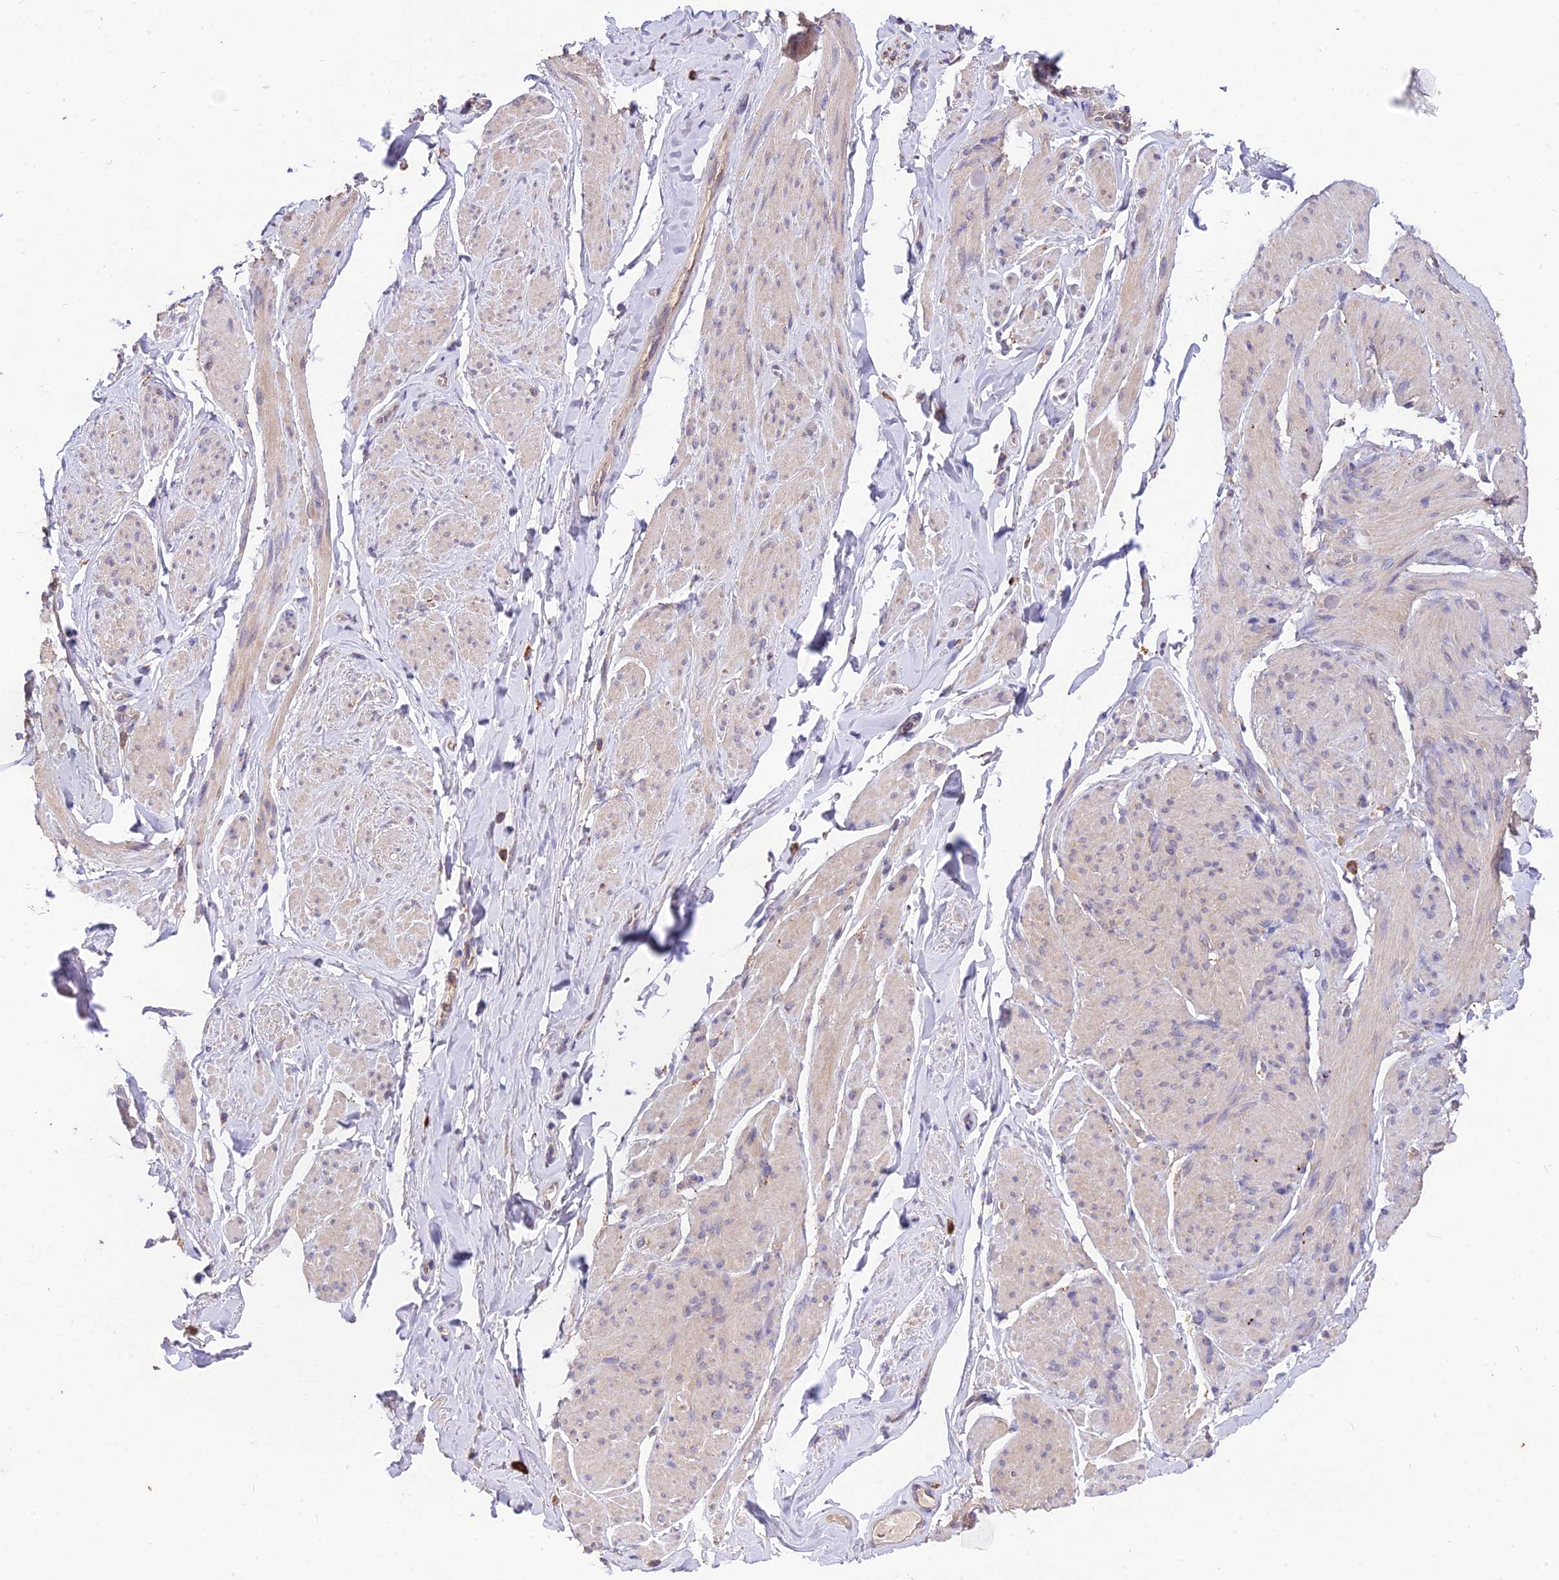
{"staining": {"intensity": "negative", "quantity": "none", "location": "none"}, "tissue": "smooth muscle", "cell_type": "Smooth muscle cells", "image_type": "normal", "snomed": [{"axis": "morphology", "description": "Normal tissue, NOS"}, {"axis": "topography", "description": "Smooth muscle"}, {"axis": "topography", "description": "Peripheral nerve tissue"}], "caption": "An image of smooth muscle stained for a protein exhibits no brown staining in smooth muscle cells. (DAB (3,3'-diaminobenzidine) immunohistochemistry visualized using brightfield microscopy, high magnification).", "gene": "SDHD", "patient": {"sex": "male", "age": 69}}